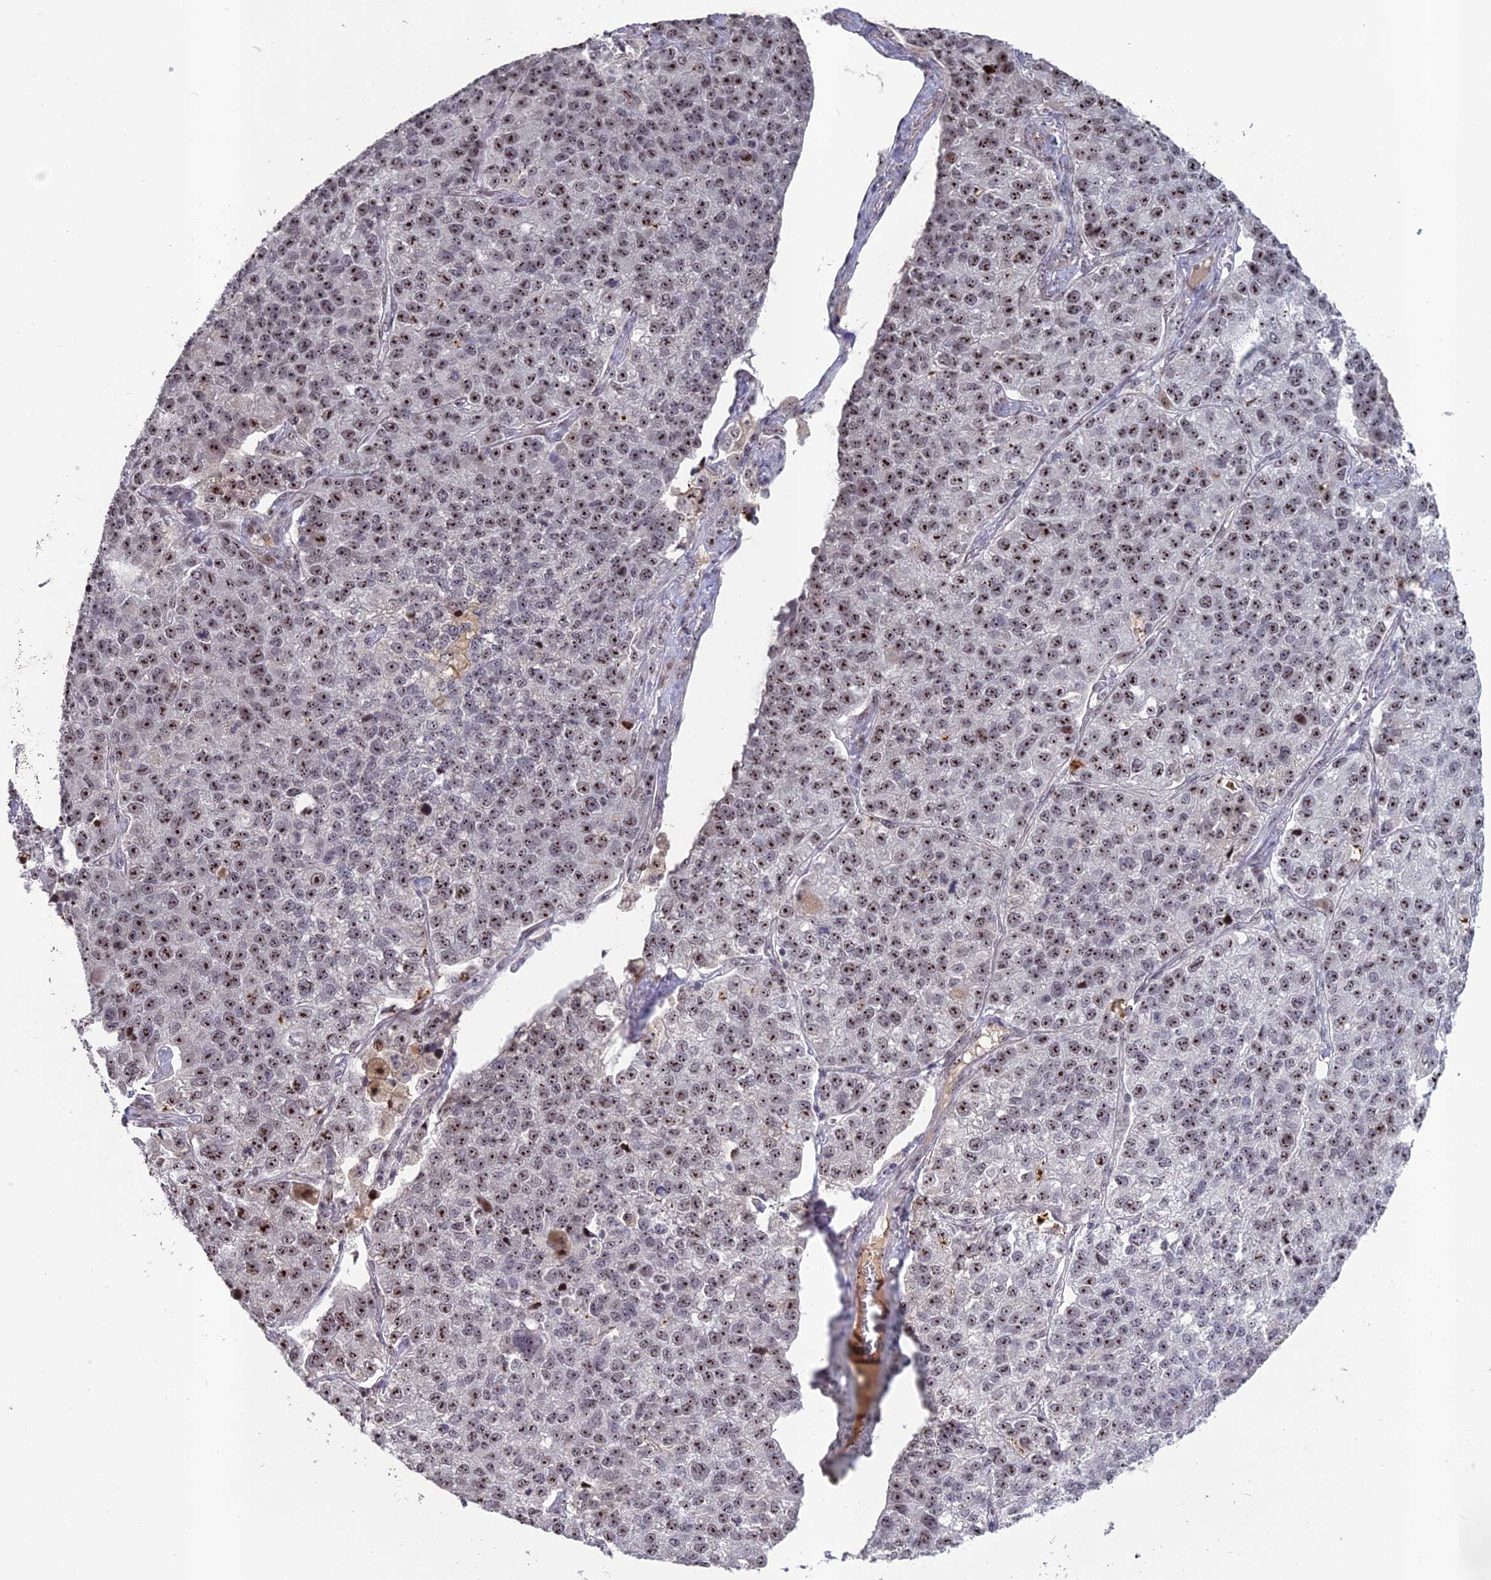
{"staining": {"intensity": "strong", "quantity": ">75%", "location": "nuclear"}, "tissue": "lung cancer", "cell_type": "Tumor cells", "image_type": "cancer", "snomed": [{"axis": "morphology", "description": "Adenocarcinoma, NOS"}, {"axis": "topography", "description": "Lung"}], "caption": "About >75% of tumor cells in human lung cancer reveal strong nuclear protein staining as visualized by brown immunohistochemical staining.", "gene": "FAM131A", "patient": {"sex": "male", "age": 49}}